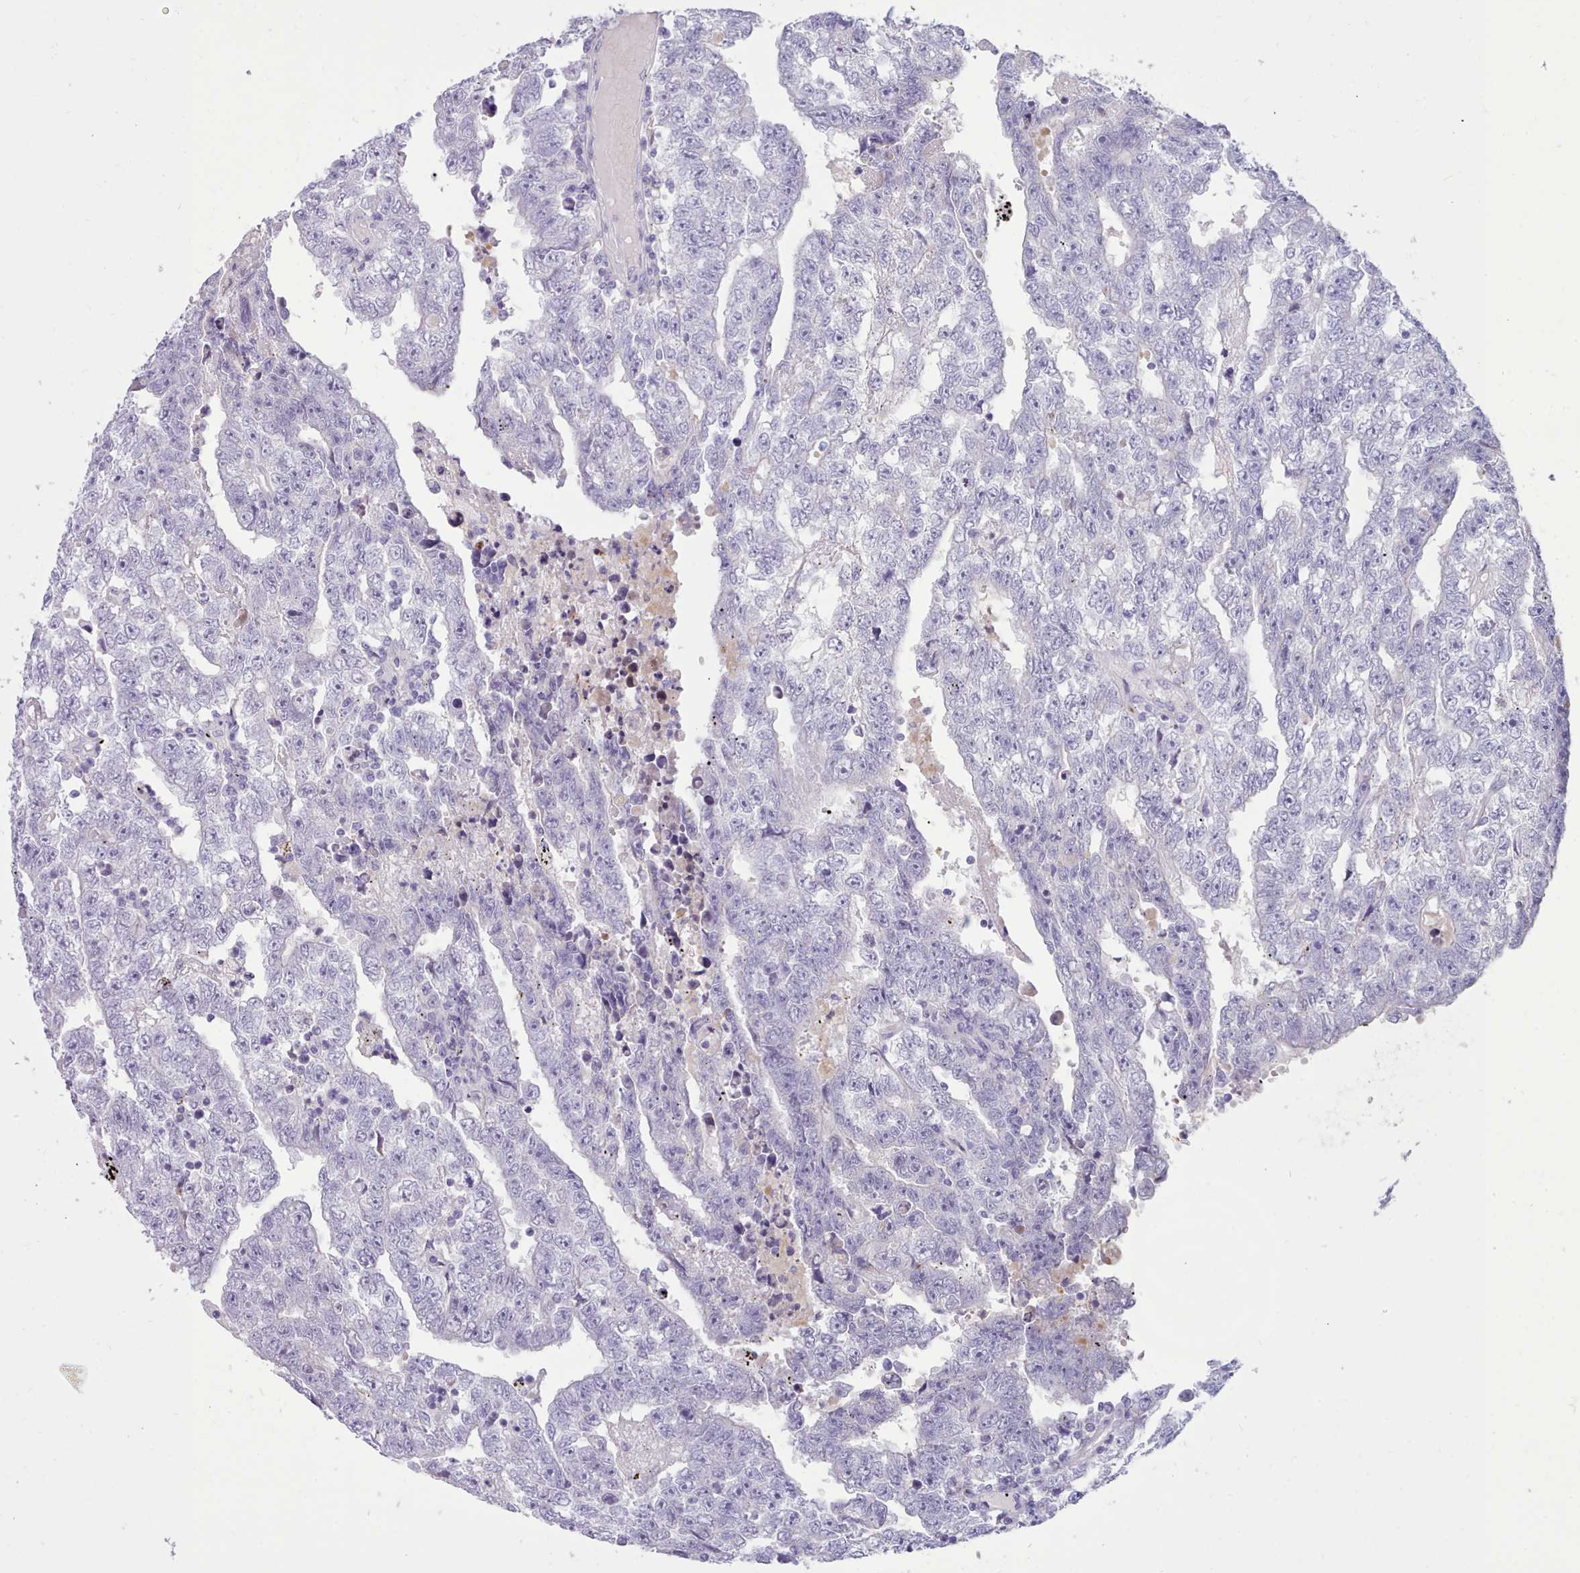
{"staining": {"intensity": "negative", "quantity": "none", "location": "none"}, "tissue": "testis cancer", "cell_type": "Tumor cells", "image_type": "cancer", "snomed": [{"axis": "morphology", "description": "Carcinoma, Embryonal, NOS"}, {"axis": "topography", "description": "Testis"}], "caption": "DAB (3,3'-diaminobenzidine) immunohistochemical staining of testis cancer displays no significant positivity in tumor cells. (DAB (3,3'-diaminobenzidine) immunohistochemistry (IHC), high magnification).", "gene": "NKX1-2", "patient": {"sex": "male", "age": 25}}